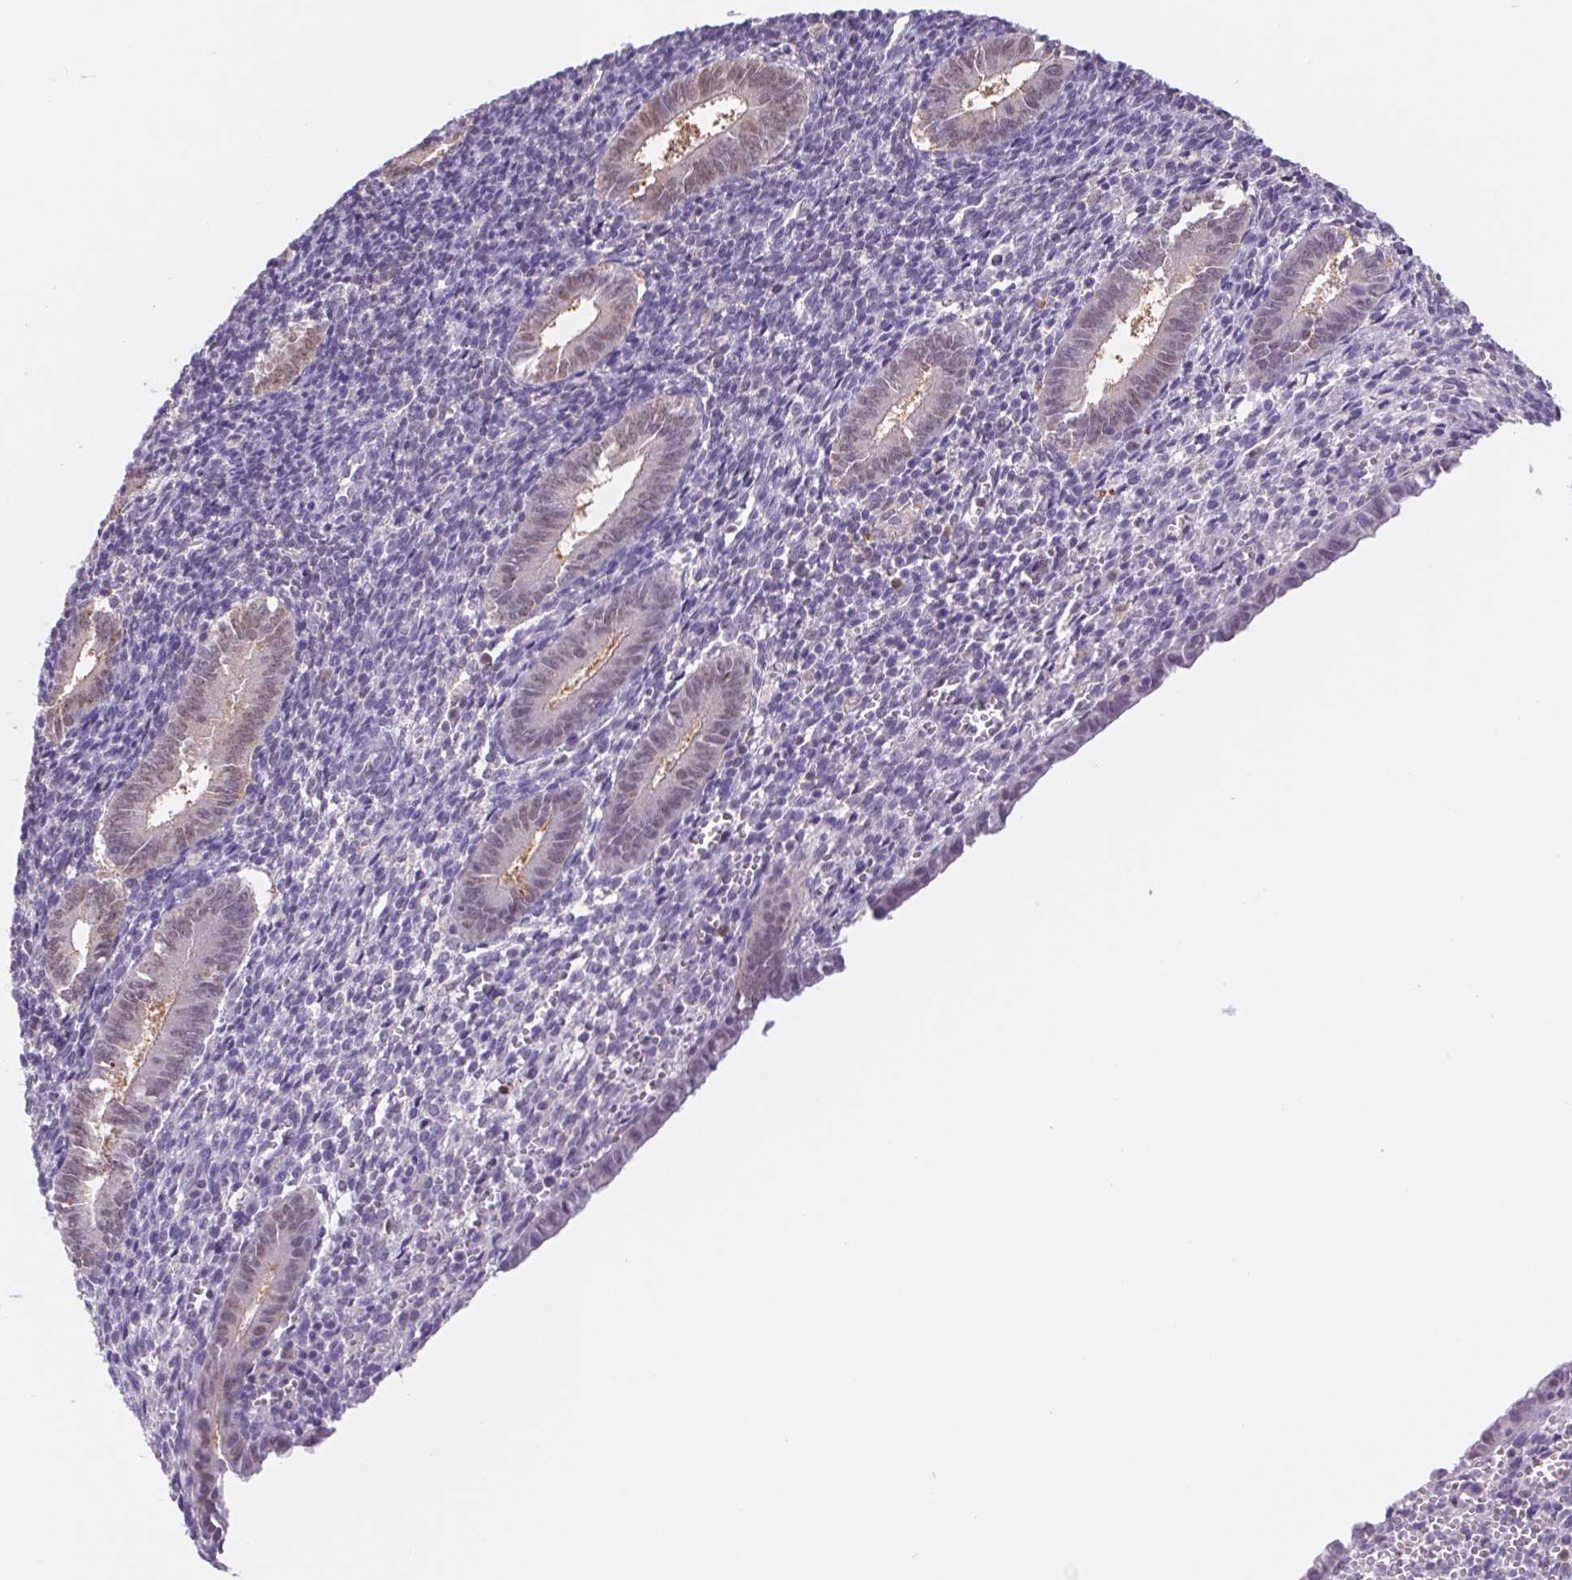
{"staining": {"intensity": "negative", "quantity": "none", "location": "none"}, "tissue": "endometrium", "cell_type": "Cells in endometrial stroma", "image_type": "normal", "snomed": [{"axis": "morphology", "description": "Normal tissue, NOS"}, {"axis": "topography", "description": "Endometrium"}], "caption": "Endometrium was stained to show a protein in brown. There is no significant staining in cells in endometrial stroma. (IHC, brightfield microscopy, high magnification).", "gene": "L3MBTL4", "patient": {"sex": "female", "age": 25}}